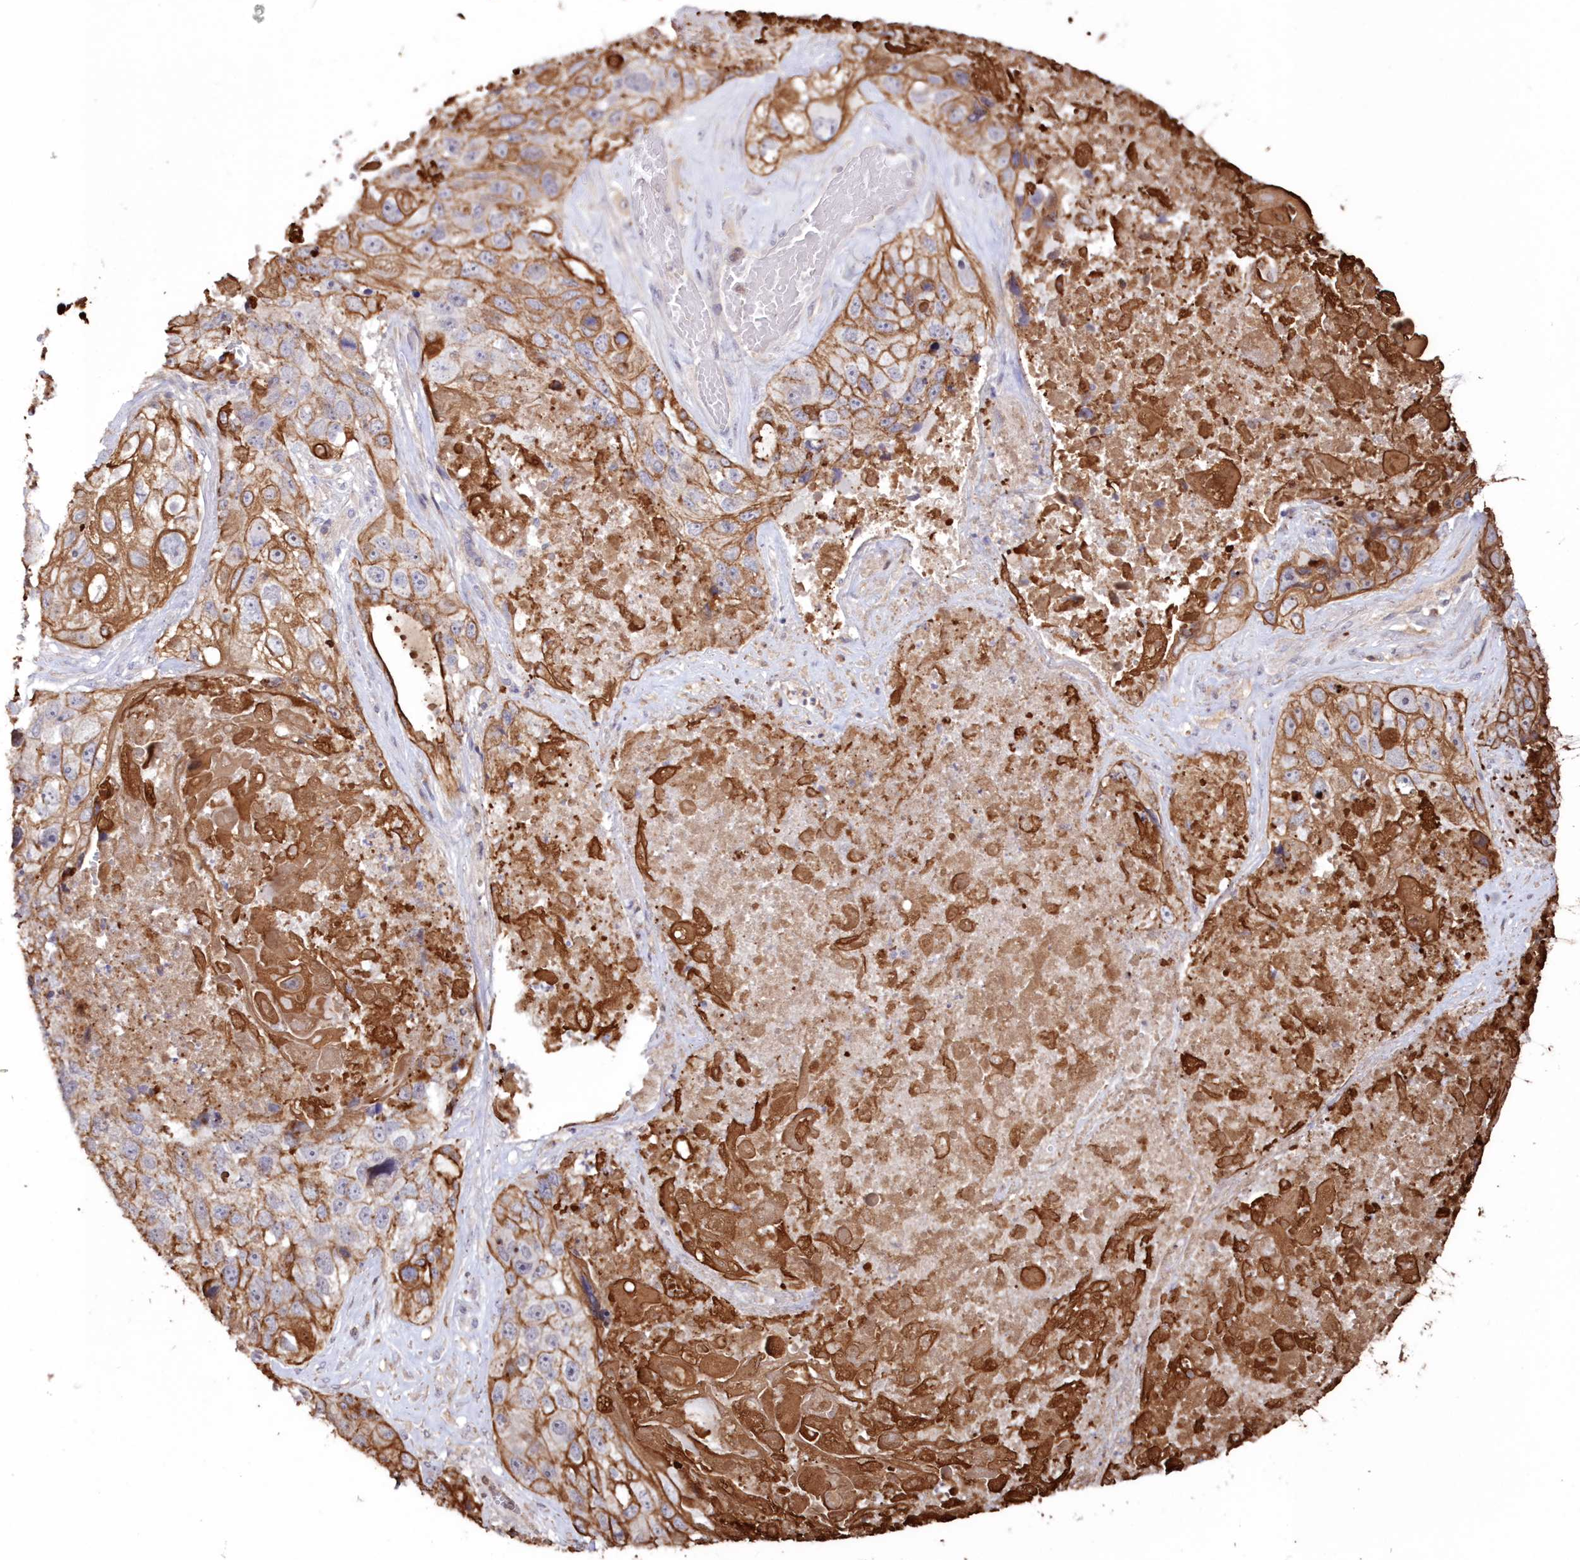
{"staining": {"intensity": "strong", "quantity": ">75%", "location": "cytoplasmic/membranous"}, "tissue": "lung cancer", "cell_type": "Tumor cells", "image_type": "cancer", "snomed": [{"axis": "morphology", "description": "Squamous cell carcinoma, NOS"}, {"axis": "topography", "description": "Lung"}], "caption": "DAB (3,3'-diaminobenzidine) immunohistochemical staining of lung cancer (squamous cell carcinoma) demonstrates strong cytoplasmic/membranous protein staining in approximately >75% of tumor cells. The protein is shown in brown color, while the nuclei are stained blue.", "gene": "SNED1", "patient": {"sex": "male", "age": 61}}